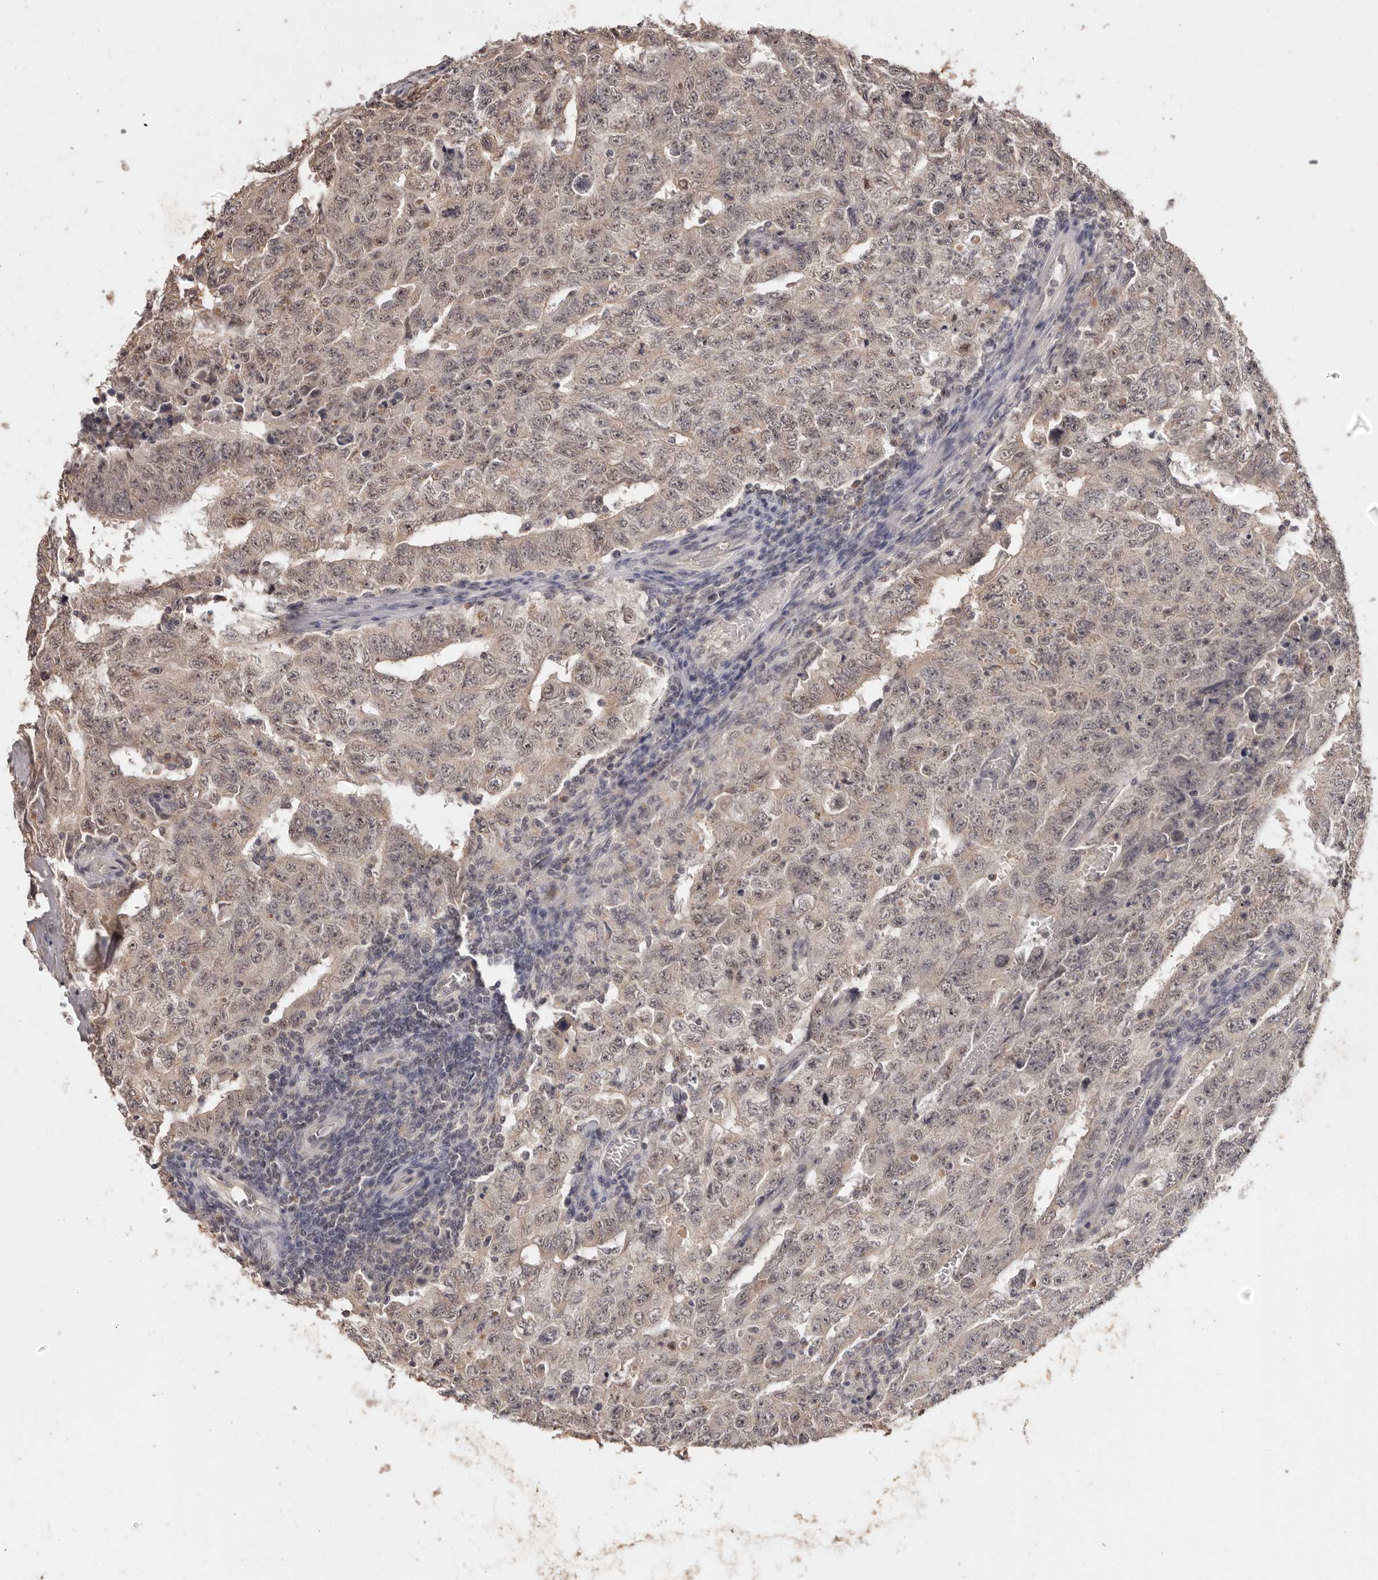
{"staining": {"intensity": "weak", "quantity": ">75%", "location": "cytoplasmic/membranous,nuclear"}, "tissue": "testis cancer", "cell_type": "Tumor cells", "image_type": "cancer", "snomed": [{"axis": "morphology", "description": "Carcinoma, Embryonal, NOS"}, {"axis": "topography", "description": "Testis"}], "caption": "A low amount of weak cytoplasmic/membranous and nuclear expression is seen in about >75% of tumor cells in testis cancer tissue.", "gene": "TSPAN13", "patient": {"sex": "male", "age": 26}}